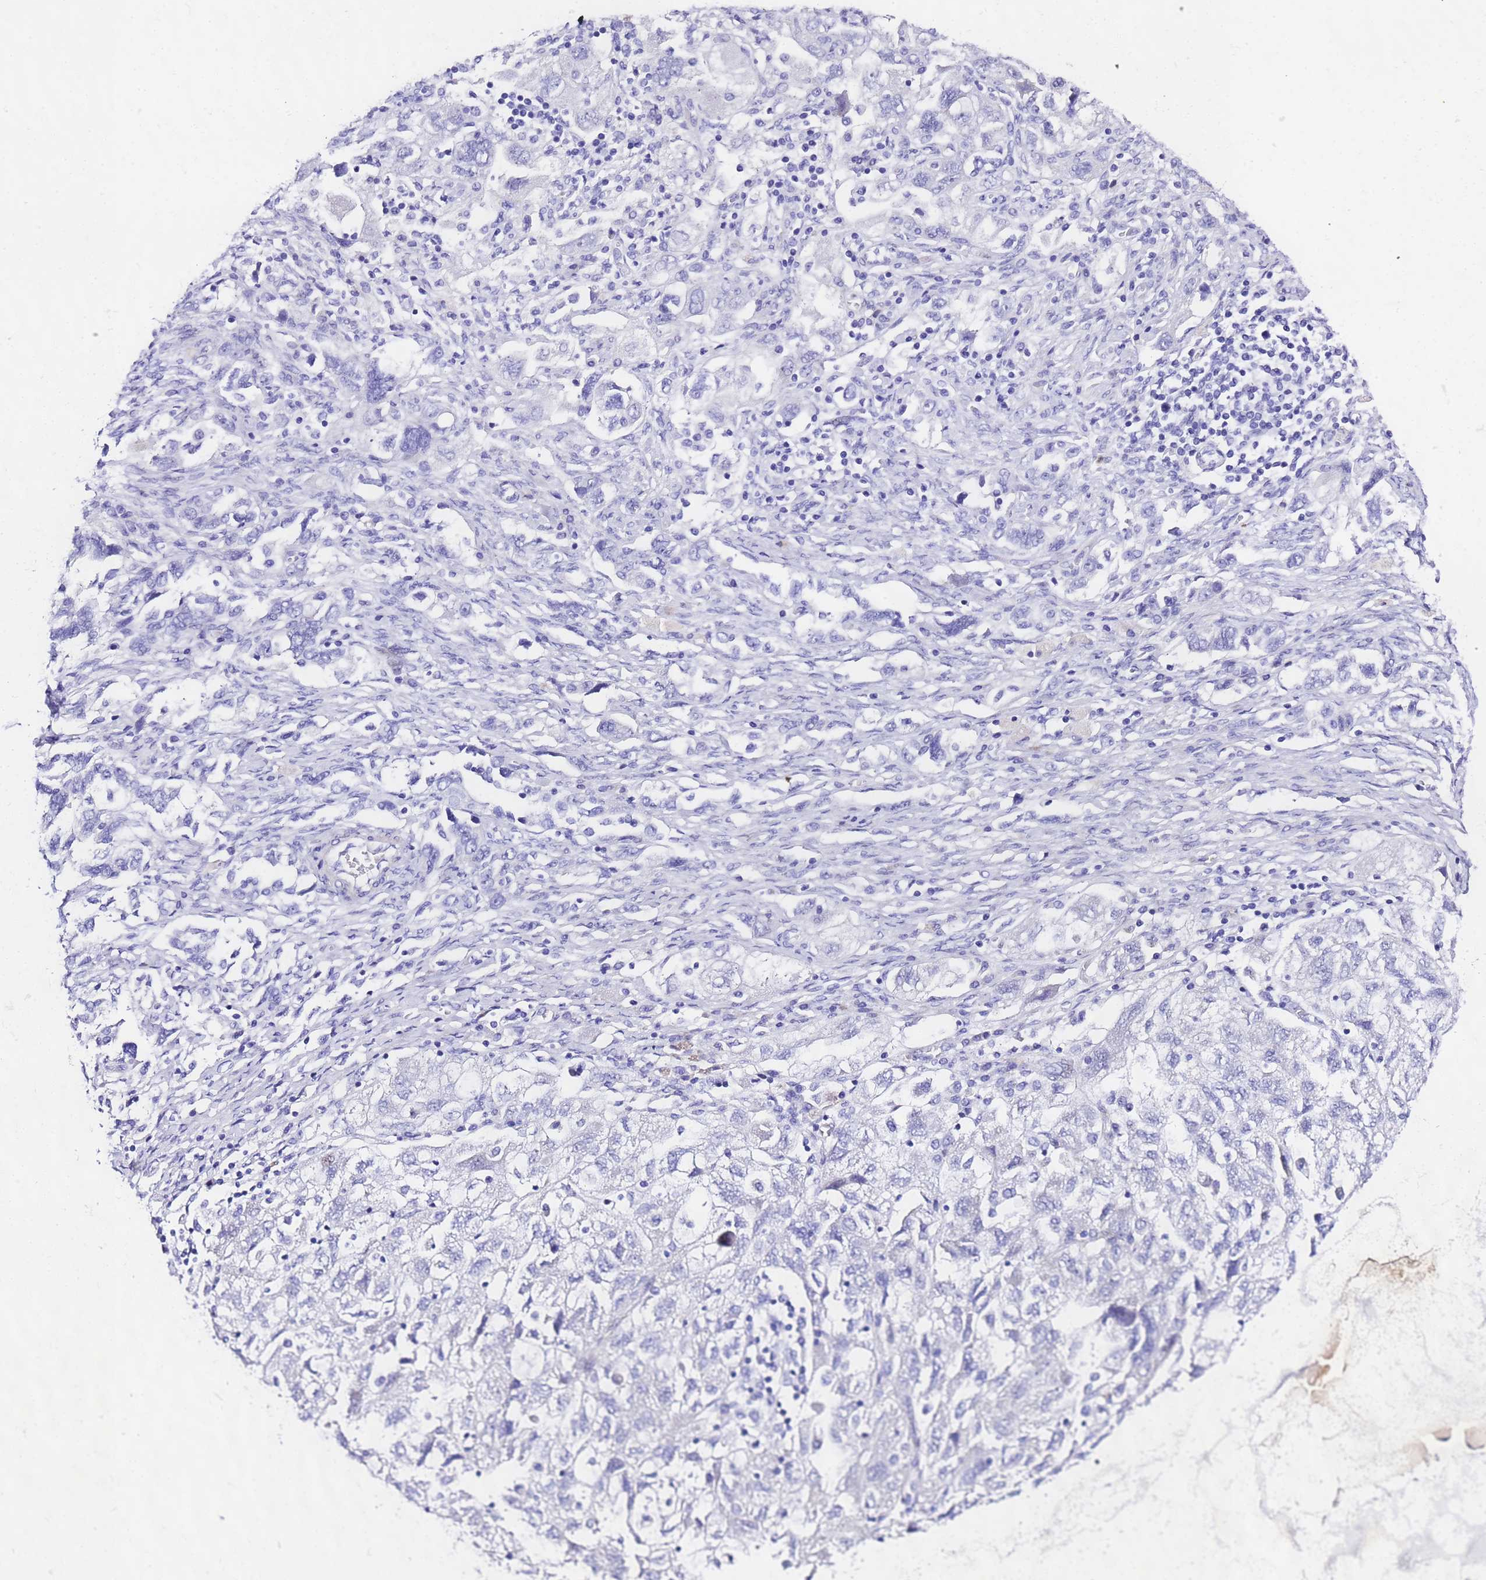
{"staining": {"intensity": "negative", "quantity": "none", "location": "none"}, "tissue": "ovarian cancer", "cell_type": "Tumor cells", "image_type": "cancer", "snomed": [{"axis": "morphology", "description": "Carcinoma, NOS"}, {"axis": "morphology", "description": "Cystadenocarcinoma, serous, NOS"}, {"axis": "topography", "description": "Ovary"}], "caption": "Ovarian serous cystadenocarcinoma stained for a protein using IHC displays no positivity tumor cells.", "gene": "UGT2B10", "patient": {"sex": "female", "age": 69}}